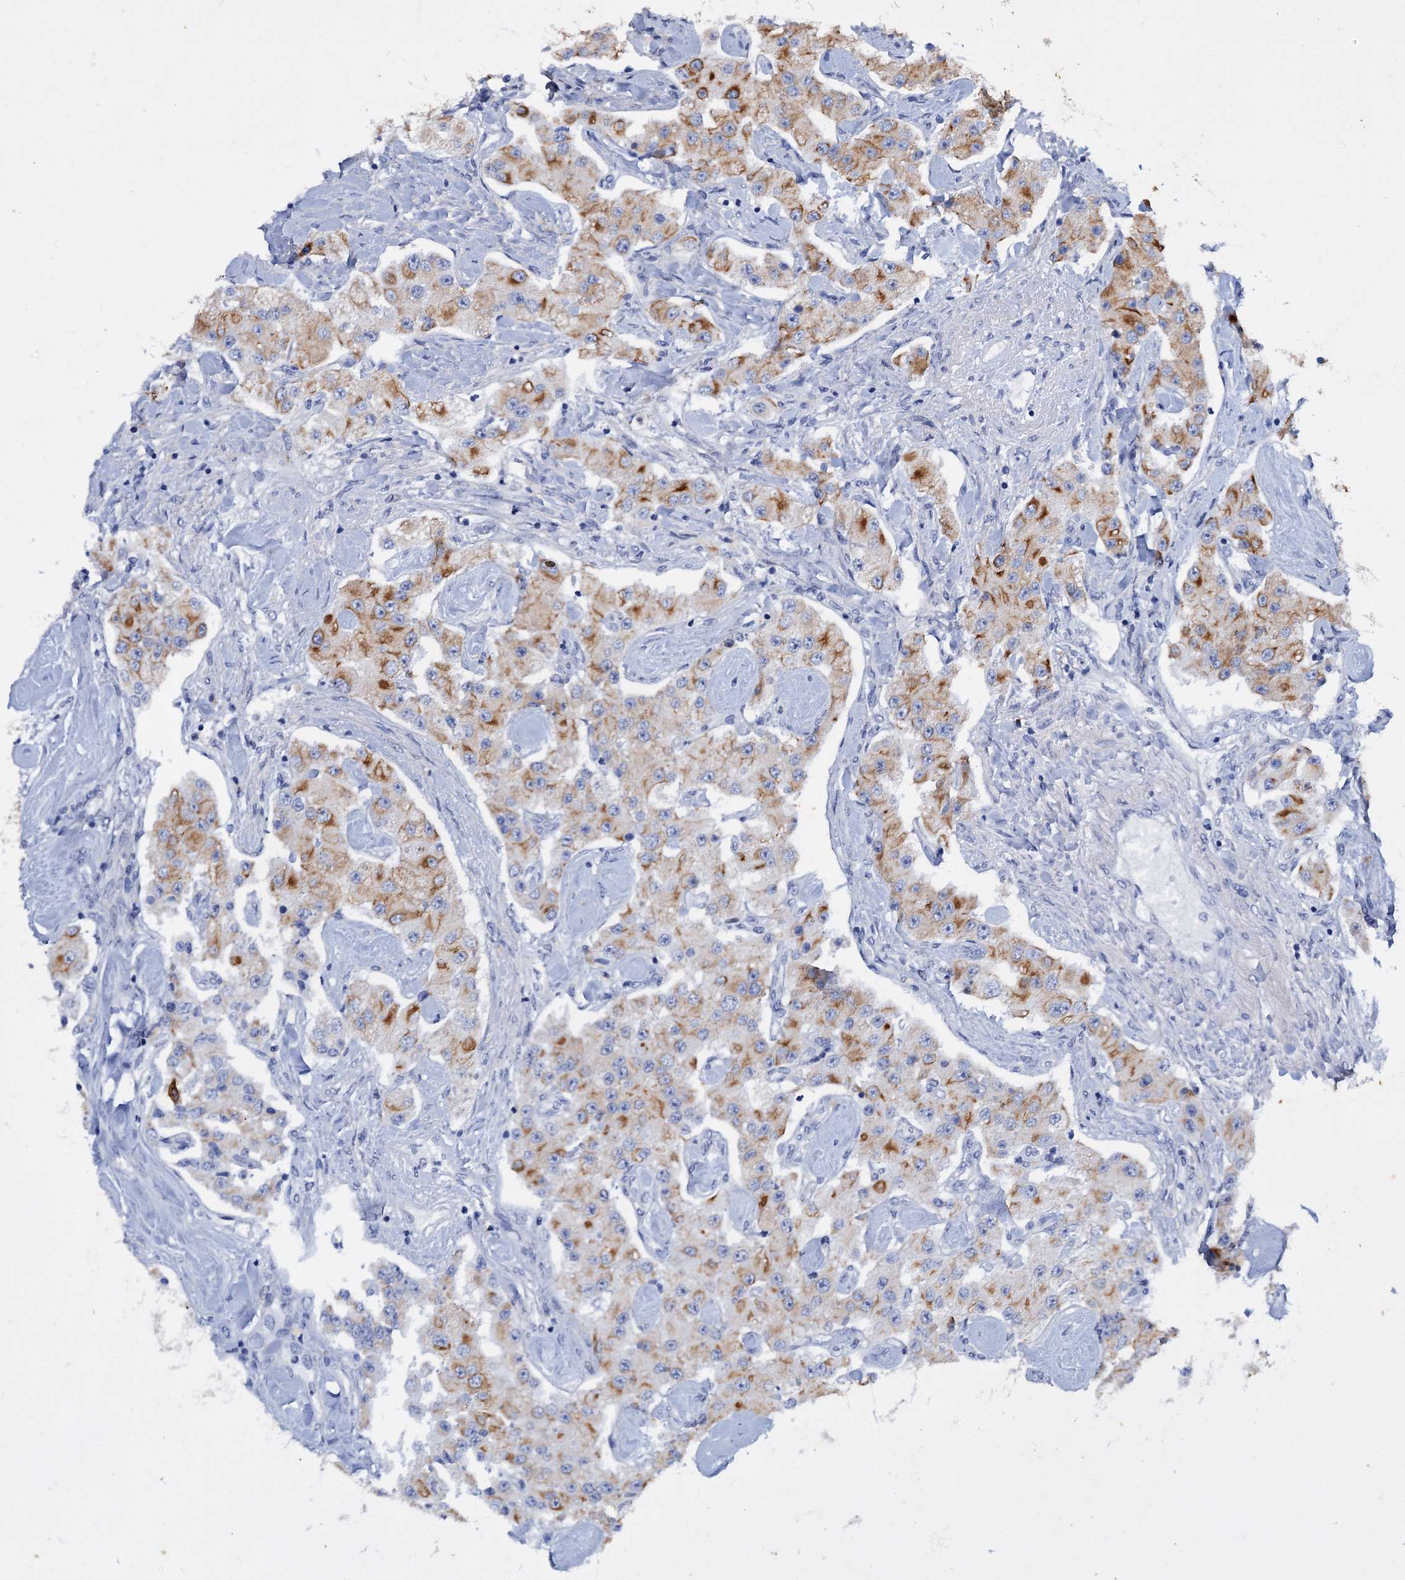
{"staining": {"intensity": "moderate", "quantity": "25%-75%", "location": "cytoplasmic/membranous"}, "tissue": "carcinoid", "cell_type": "Tumor cells", "image_type": "cancer", "snomed": [{"axis": "morphology", "description": "Carcinoid, malignant, NOS"}, {"axis": "topography", "description": "Pancreas"}], "caption": "This is a histology image of IHC staining of carcinoid, which shows moderate positivity in the cytoplasmic/membranous of tumor cells.", "gene": "FAAP20", "patient": {"sex": "male", "age": 41}}